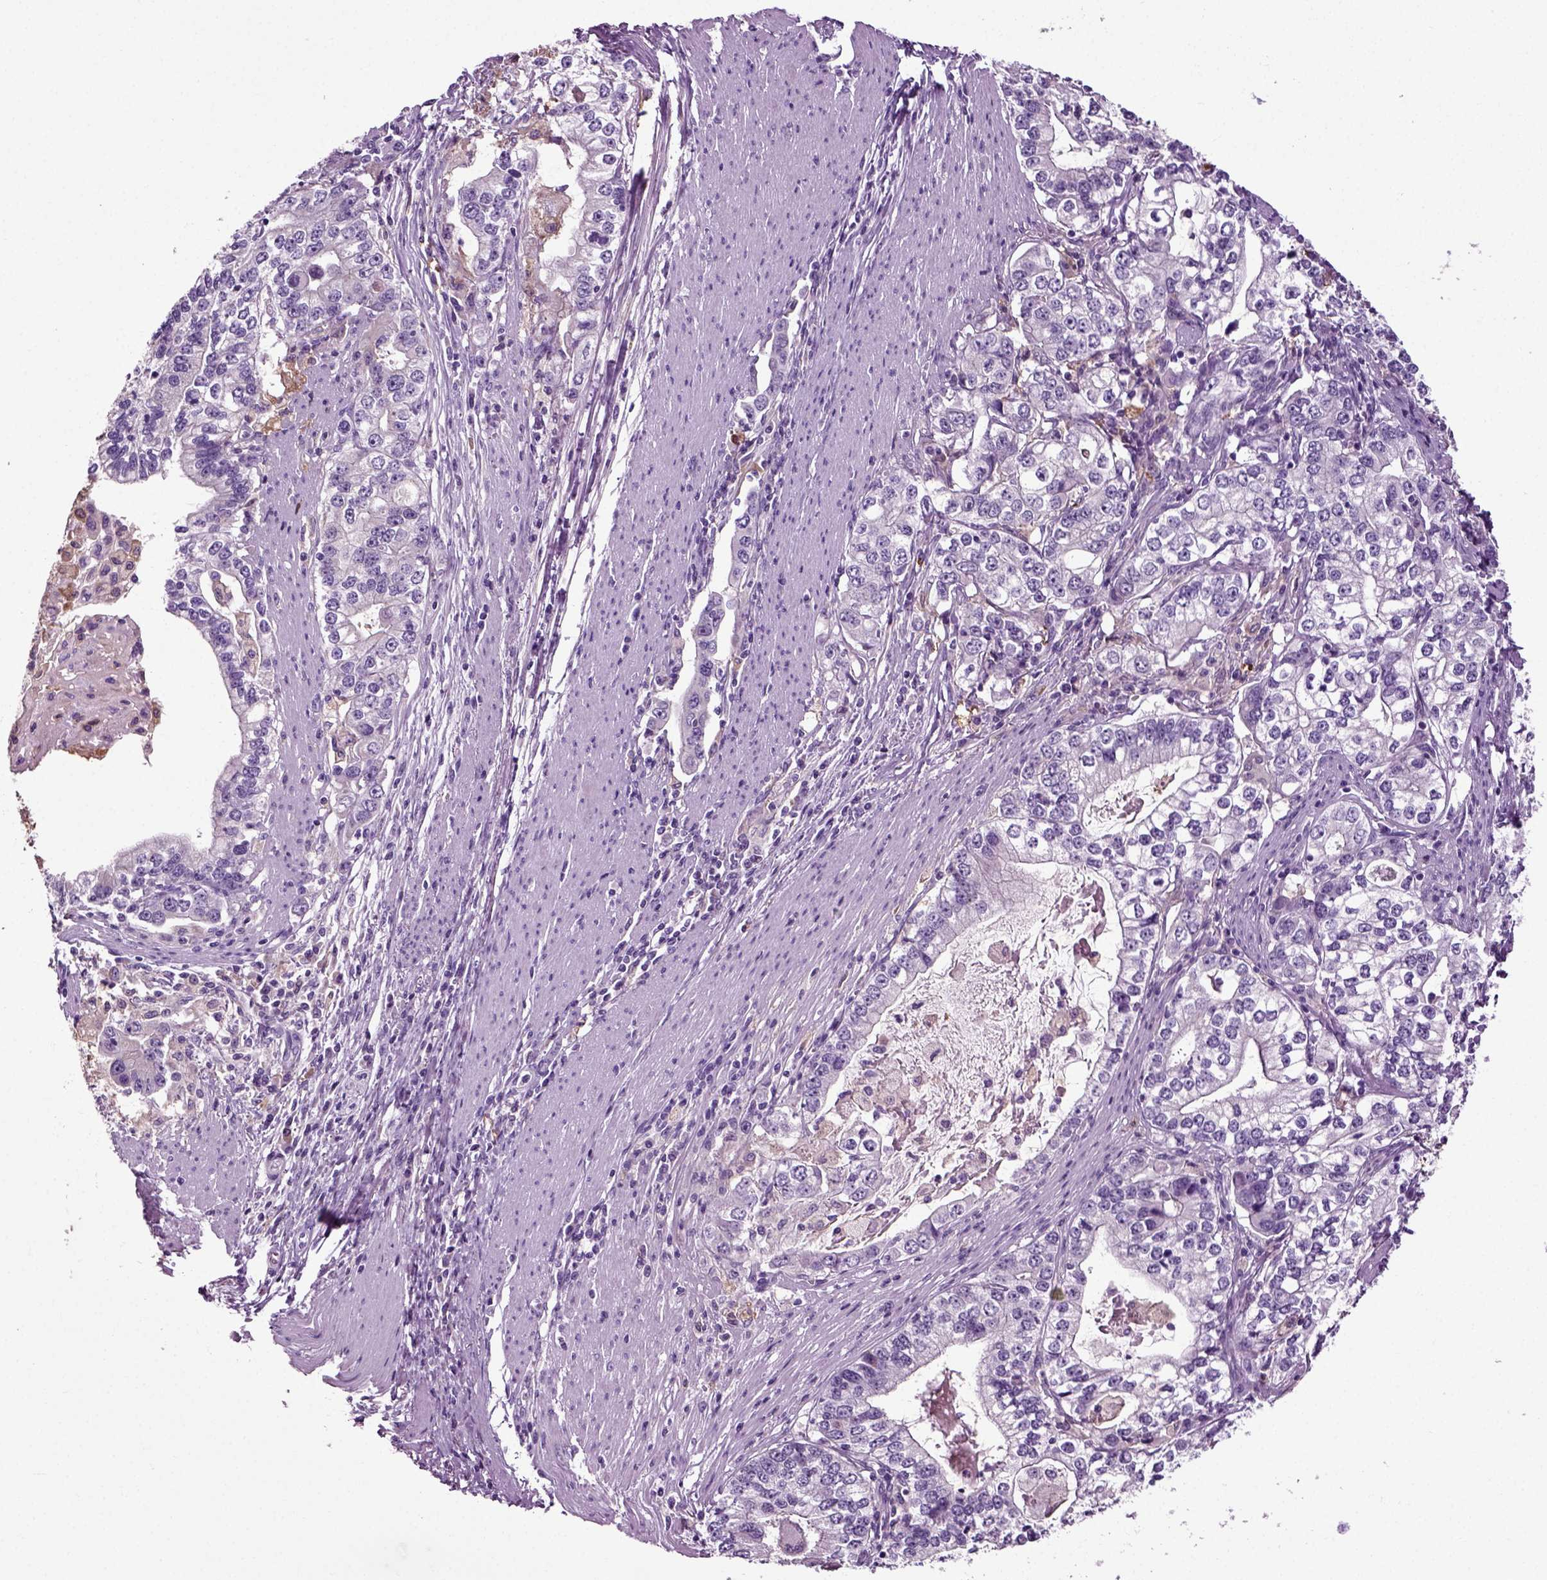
{"staining": {"intensity": "negative", "quantity": "none", "location": "none"}, "tissue": "stomach cancer", "cell_type": "Tumor cells", "image_type": "cancer", "snomed": [{"axis": "morphology", "description": "Adenocarcinoma, NOS"}, {"axis": "topography", "description": "Stomach, lower"}], "caption": "Stomach cancer was stained to show a protein in brown. There is no significant staining in tumor cells.", "gene": "DNAH10", "patient": {"sex": "female", "age": 72}}